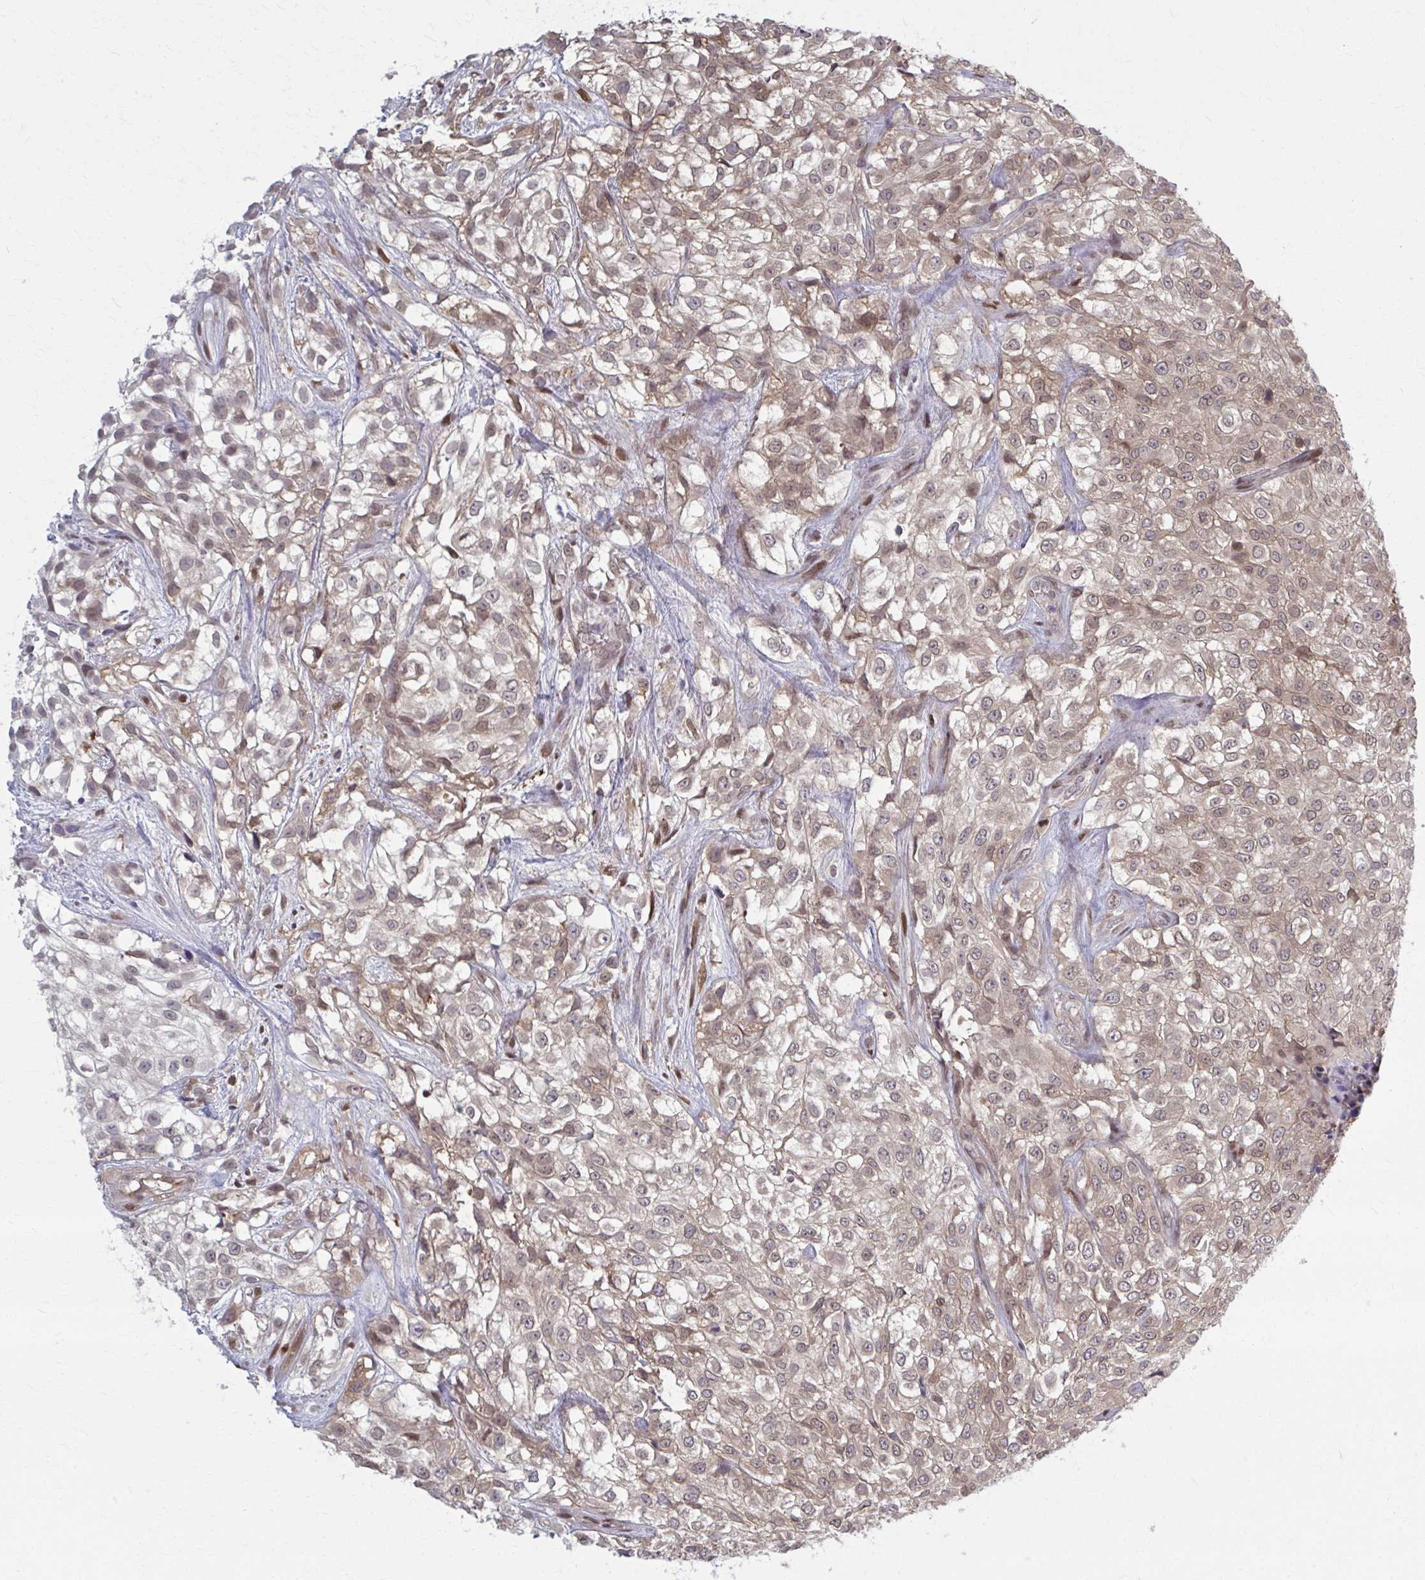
{"staining": {"intensity": "weak", "quantity": "25%-75%", "location": "cytoplasmic/membranous,nuclear"}, "tissue": "urothelial cancer", "cell_type": "Tumor cells", "image_type": "cancer", "snomed": [{"axis": "morphology", "description": "Urothelial carcinoma, High grade"}, {"axis": "topography", "description": "Urinary bladder"}], "caption": "Immunohistochemistry (IHC) image of high-grade urothelial carcinoma stained for a protein (brown), which shows low levels of weak cytoplasmic/membranous and nuclear expression in approximately 25%-75% of tumor cells.", "gene": "MDH1", "patient": {"sex": "male", "age": 56}}